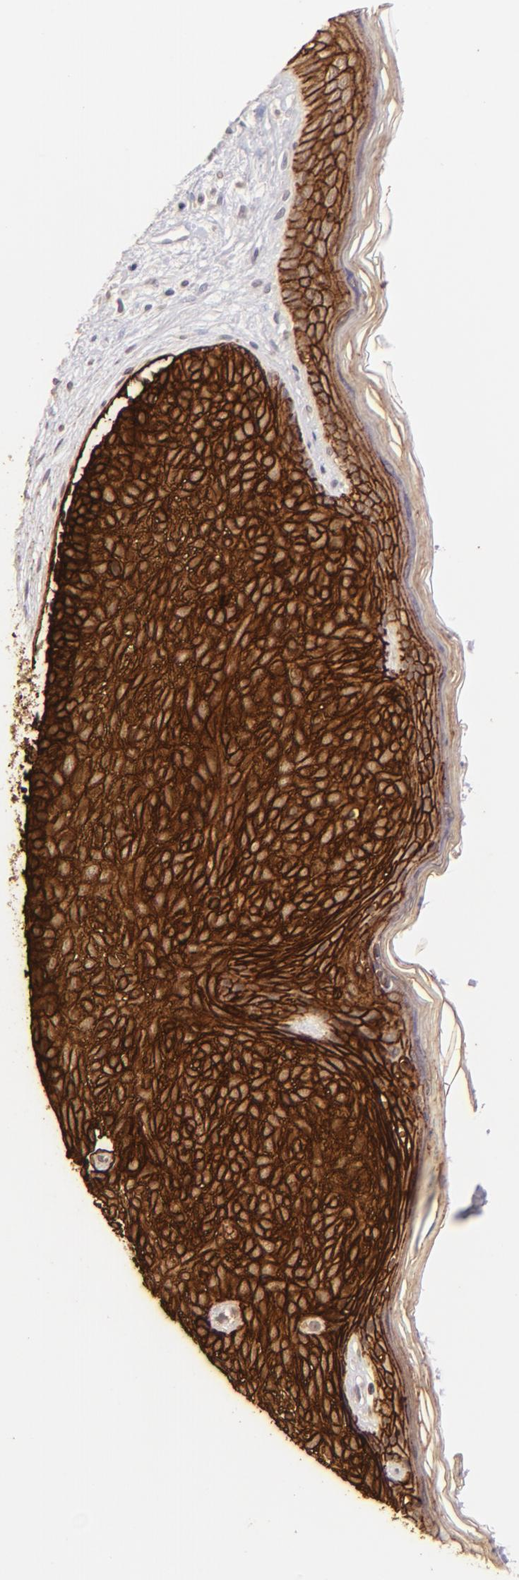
{"staining": {"intensity": "strong", "quantity": ">75%", "location": "cytoplasmic/membranous"}, "tissue": "skin cancer", "cell_type": "Tumor cells", "image_type": "cancer", "snomed": [{"axis": "morphology", "description": "Basal cell carcinoma"}, {"axis": "topography", "description": "Skin"}], "caption": "Immunohistochemical staining of human skin basal cell carcinoma shows high levels of strong cytoplasmic/membranous positivity in about >75% of tumor cells. Immunohistochemistry (ihc) stains the protein in brown and the nuclei are stained blue.", "gene": "CLDN1", "patient": {"sex": "female", "age": 78}}